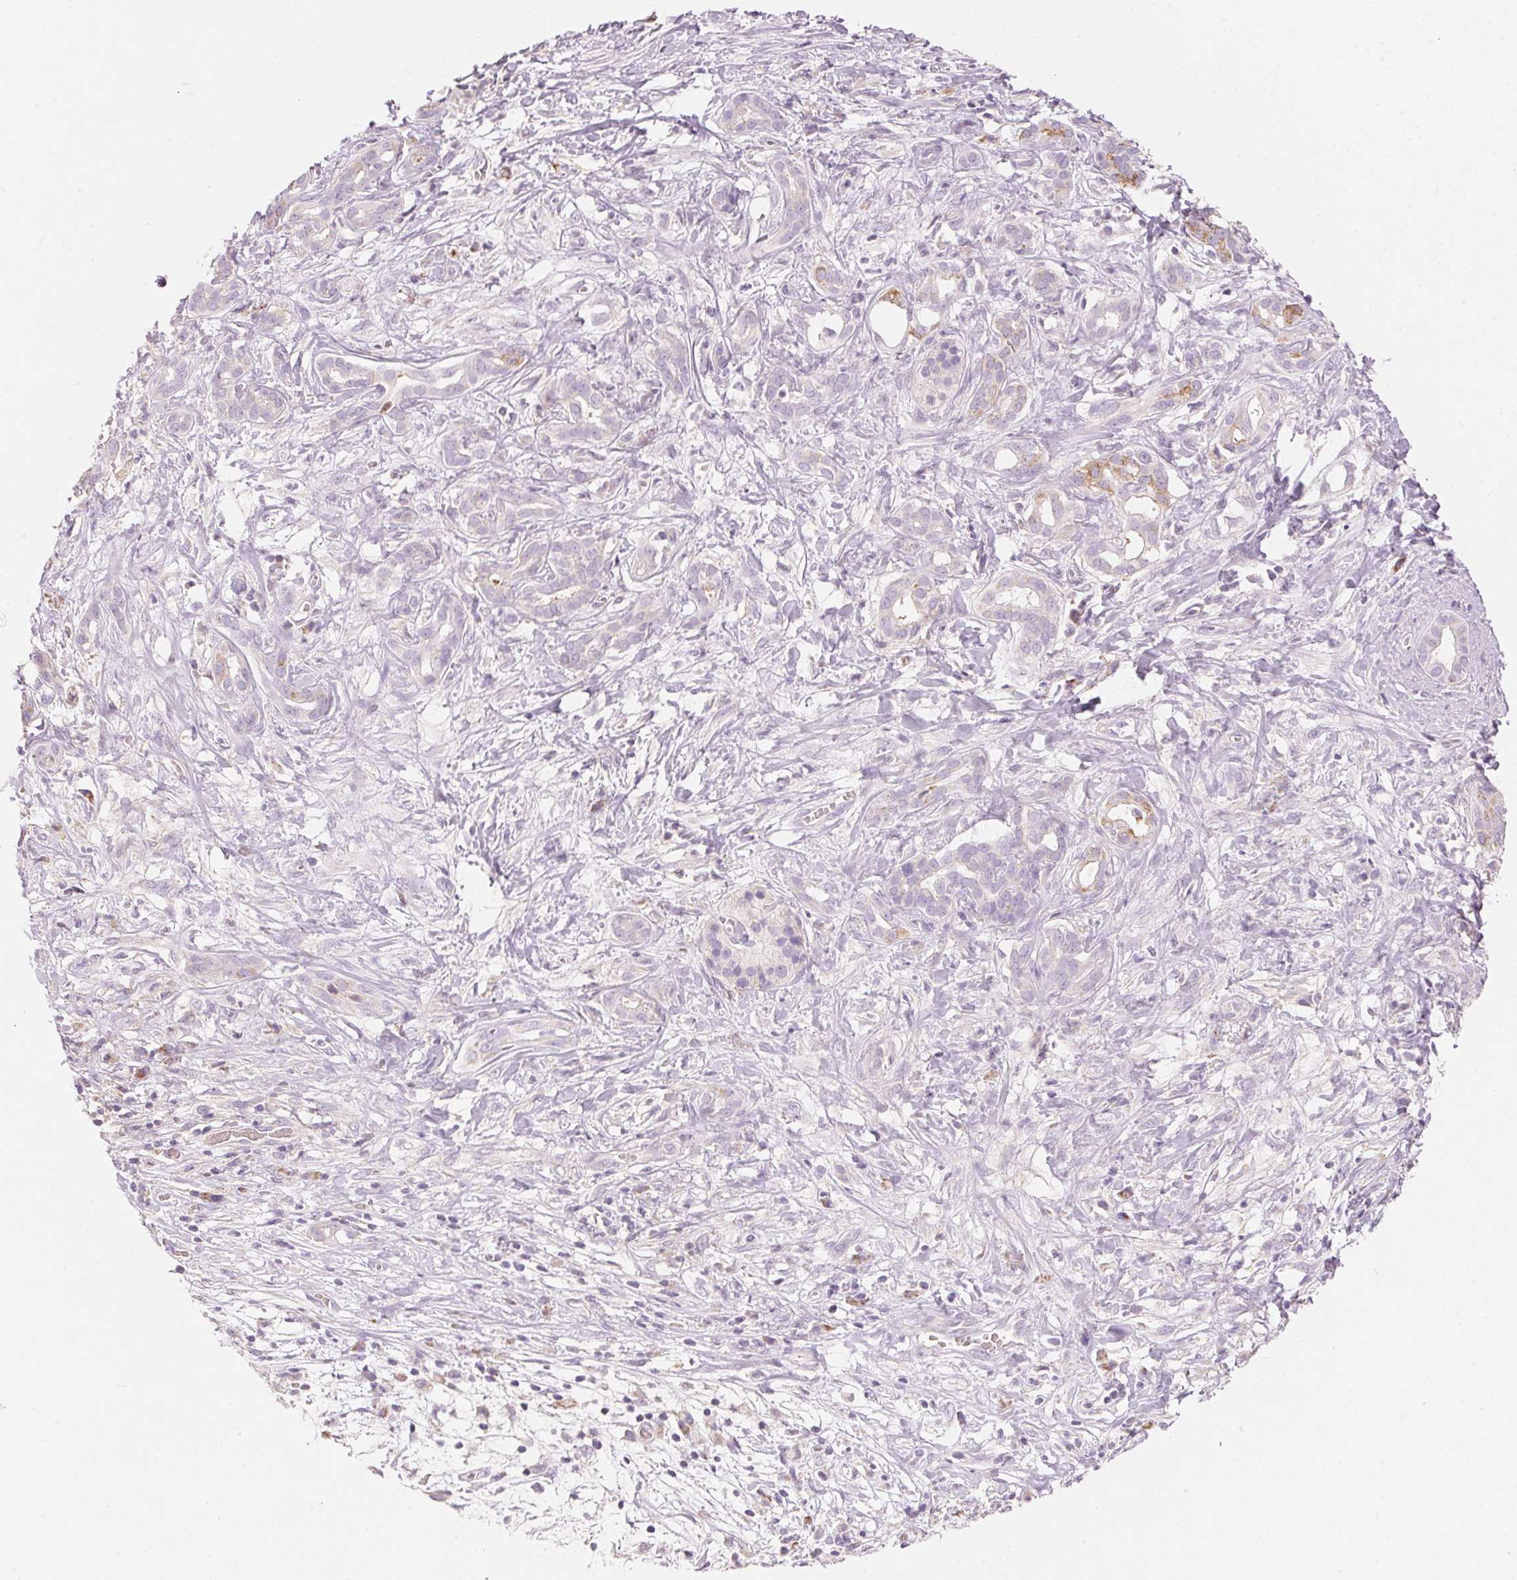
{"staining": {"intensity": "weak", "quantity": "<25%", "location": "cytoplasmic/membranous"}, "tissue": "pancreatic cancer", "cell_type": "Tumor cells", "image_type": "cancer", "snomed": [{"axis": "morphology", "description": "Adenocarcinoma, NOS"}, {"axis": "topography", "description": "Pancreas"}], "caption": "The photomicrograph displays no staining of tumor cells in adenocarcinoma (pancreatic).", "gene": "HOXB13", "patient": {"sex": "male", "age": 61}}